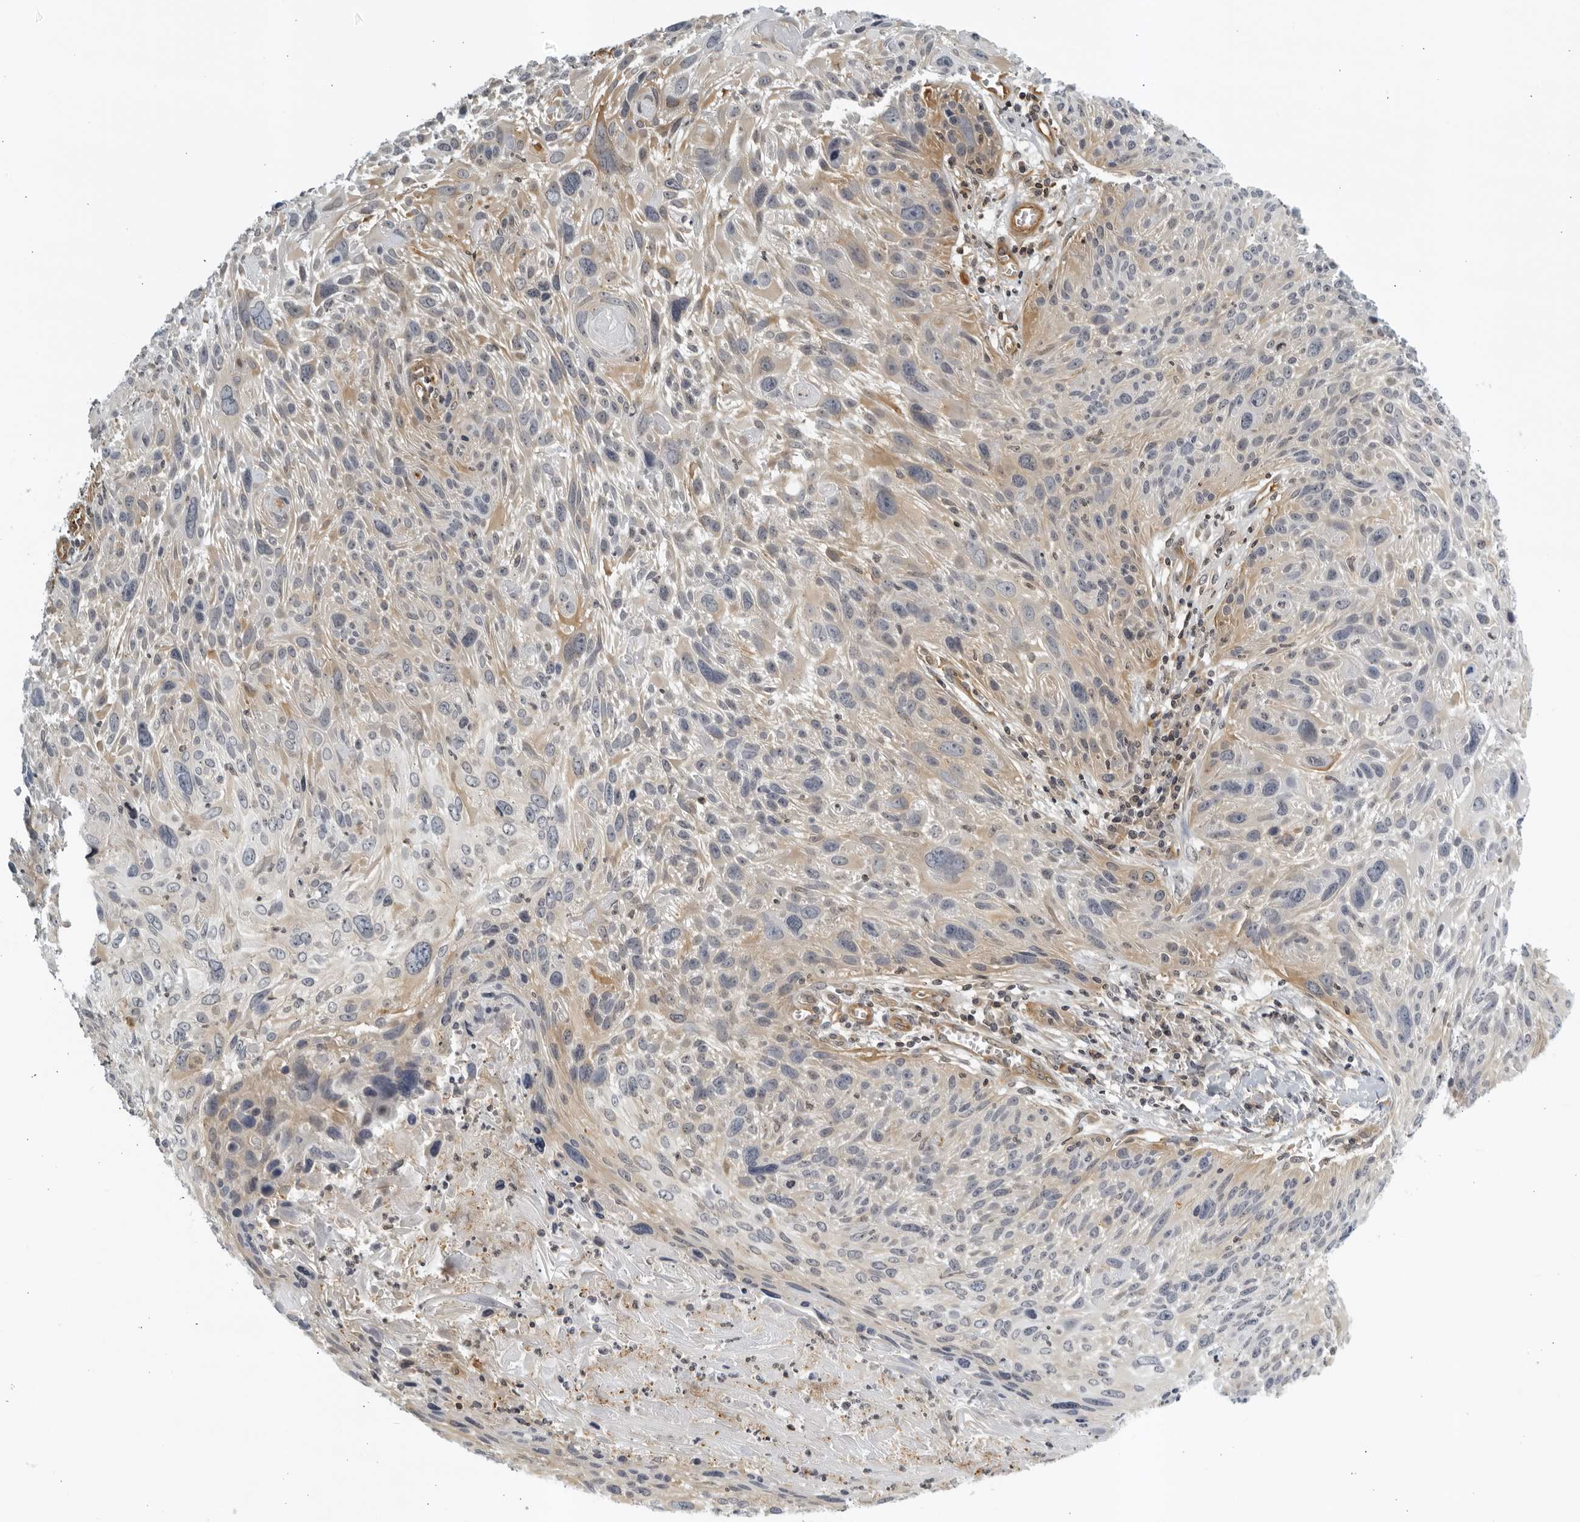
{"staining": {"intensity": "weak", "quantity": "25%-75%", "location": "cytoplasmic/membranous"}, "tissue": "cervical cancer", "cell_type": "Tumor cells", "image_type": "cancer", "snomed": [{"axis": "morphology", "description": "Squamous cell carcinoma, NOS"}, {"axis": "topography", "description": "Cervix"}], "caption": "Cervical cancer (squamous cell carcinoma) was stained to show a protein in brown. There is low levels of weak cytoplasmic/membranous staining in about 25%-75% of tumor cells.", "gene": "SERTAD4", "patient": {"sex": "female", "age": 51}}